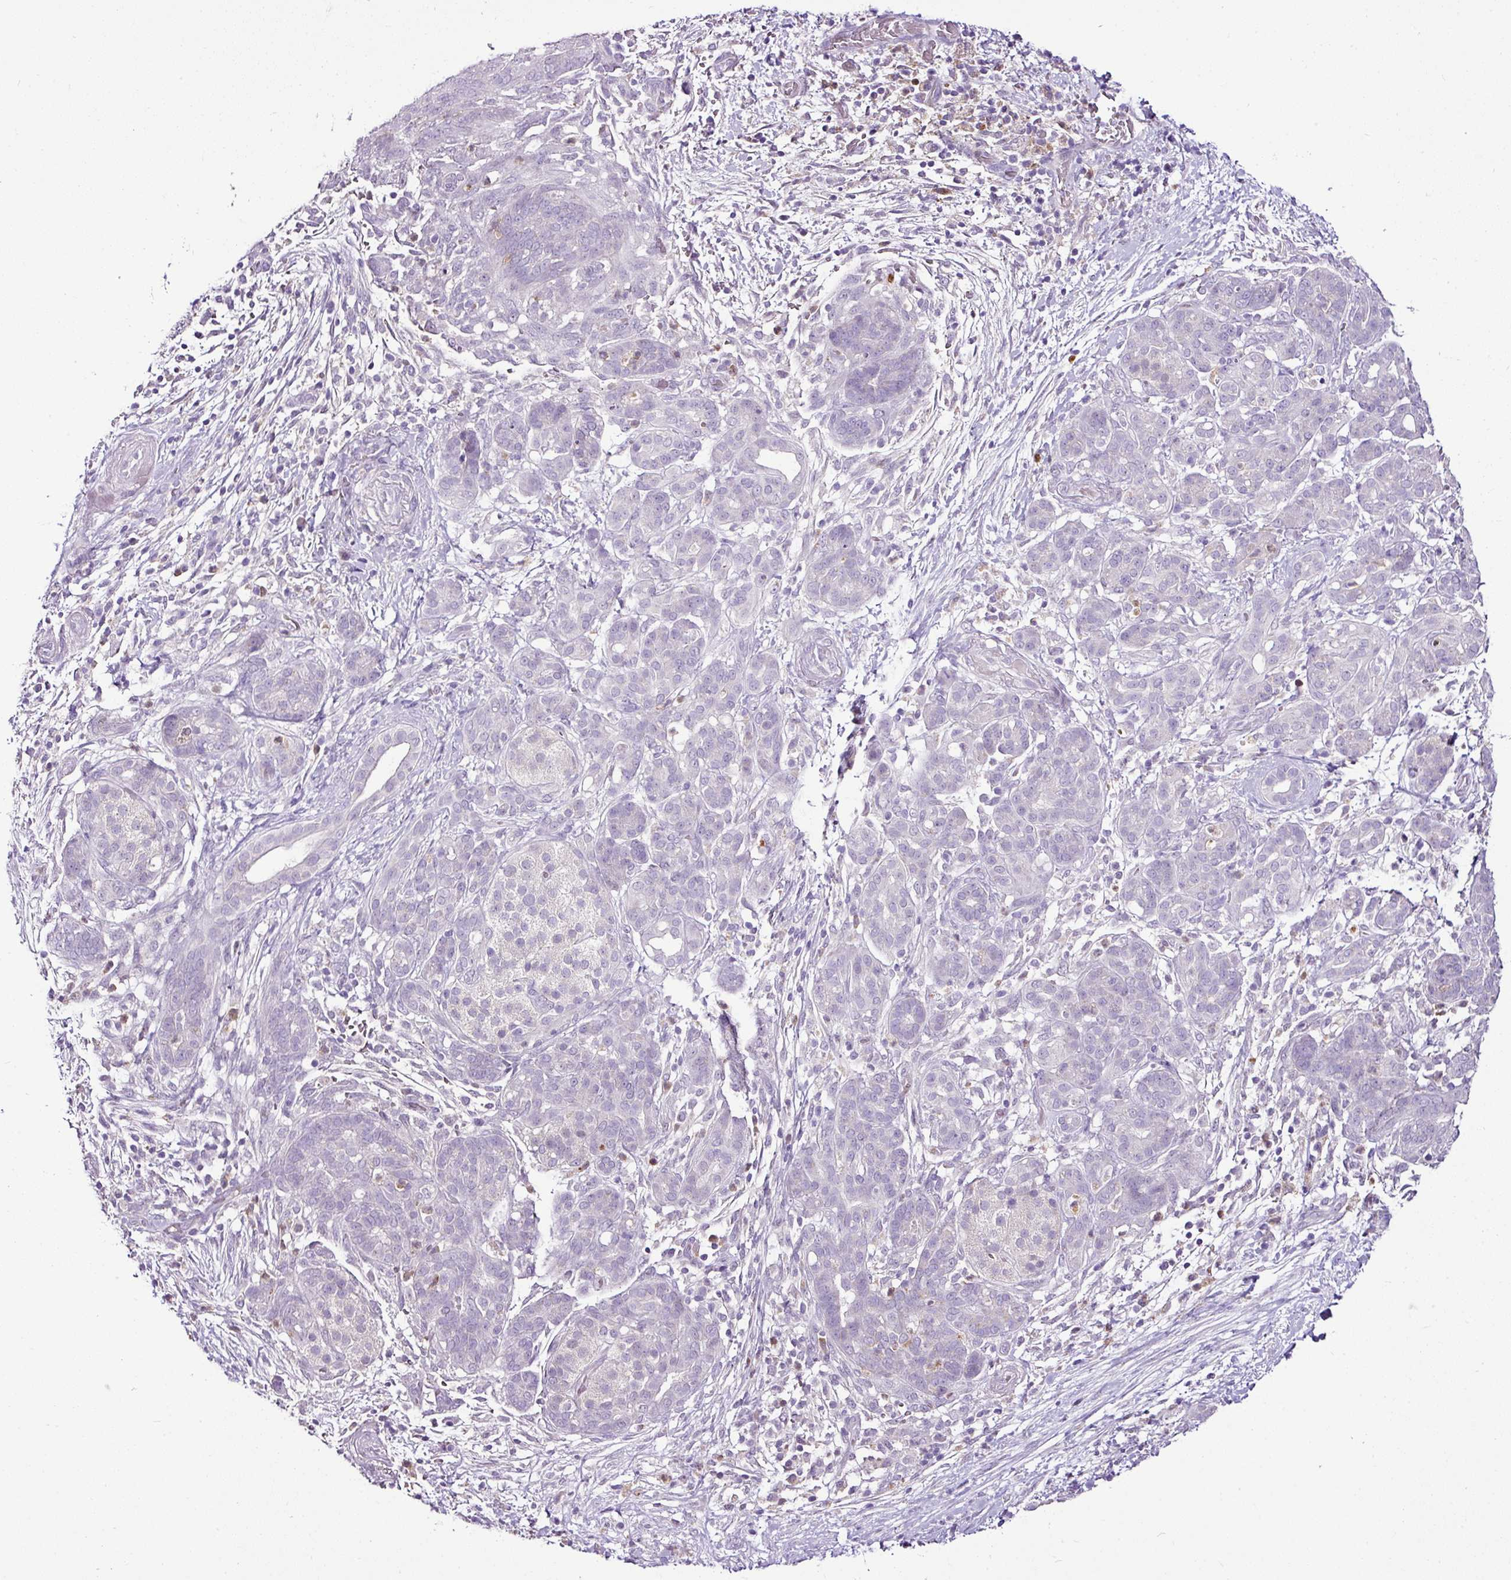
{"staining": {"intensity": "negative", "quantity": "none", "location": "none"}, "tissue": "pancreatic cancer", "cell_type": "Tumor cells", "image_type": "cancer", "snomed": [{"axis": "morphology", "description": "Adenocarcinoma, NOS"}, {"axis": "topography", "description": "Pancreas"}], "caption": "Pancreatic adenocarcinoma was stained to show a protein in brown. There is no significant expression in tumor cells.", "gene": "ESR1", "patient": {"sex": "male", "age": 44}}